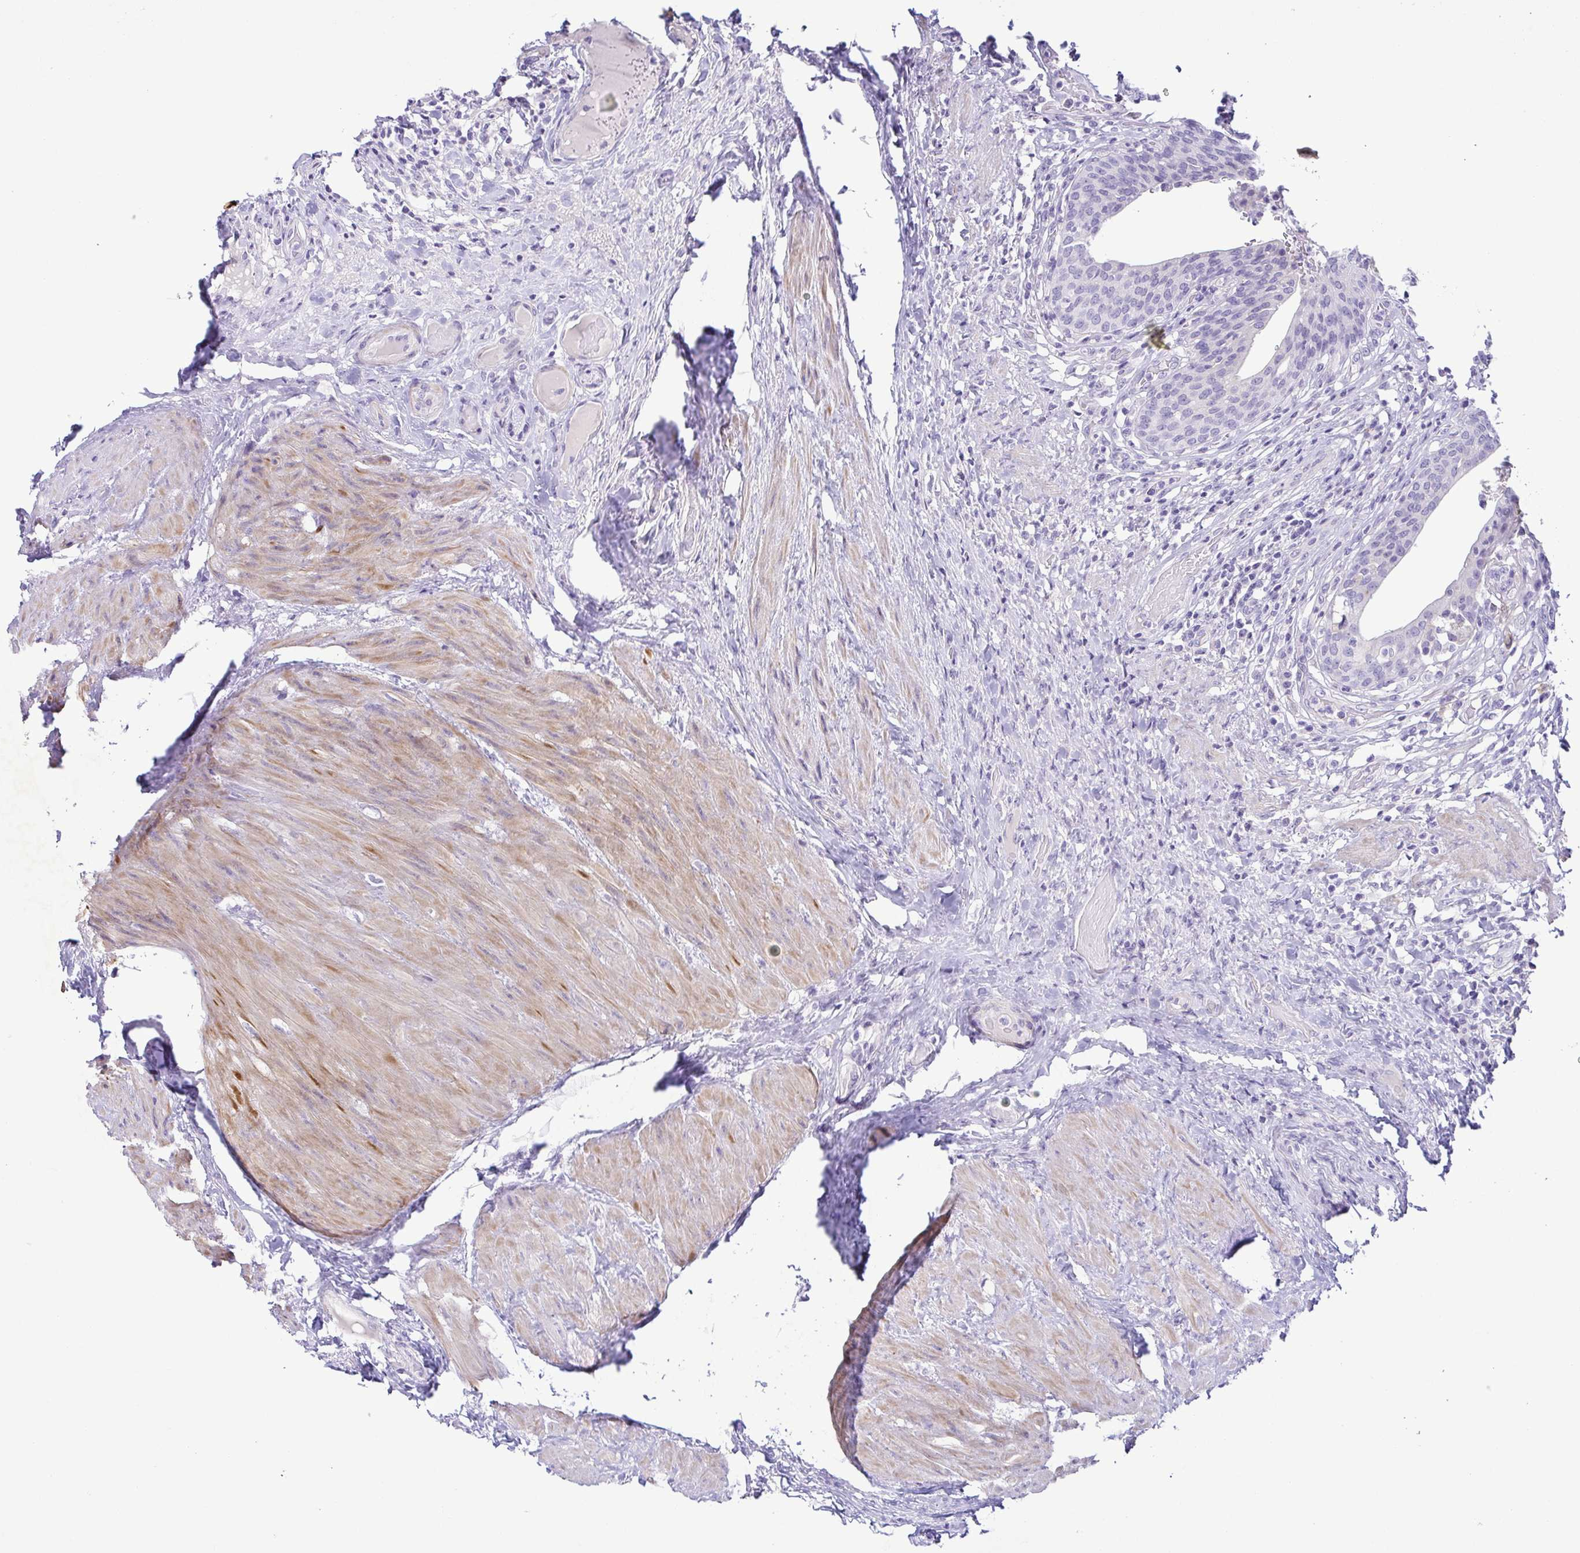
{"staining": {"intensity": "negative", "quantity": "none", "location": "none"}, "tissue": "urinary bladder", "cell_type": "Urothelial cells", "image_type": "normal", "snomed": [{"axis": "morphology", "description": "Normal tissue, NOS"}, {"axis": "topography", "description": "Urinary bladder"}, {"axis": "topography", "description": "Peripheral nerve tissue"}], "caption": "DAB immunohistochemical staining of normal urinary bladder displays no significant staining in urothelial cells.", "gene": "TERT", "patient": {"sex": "male", "age": 66}}